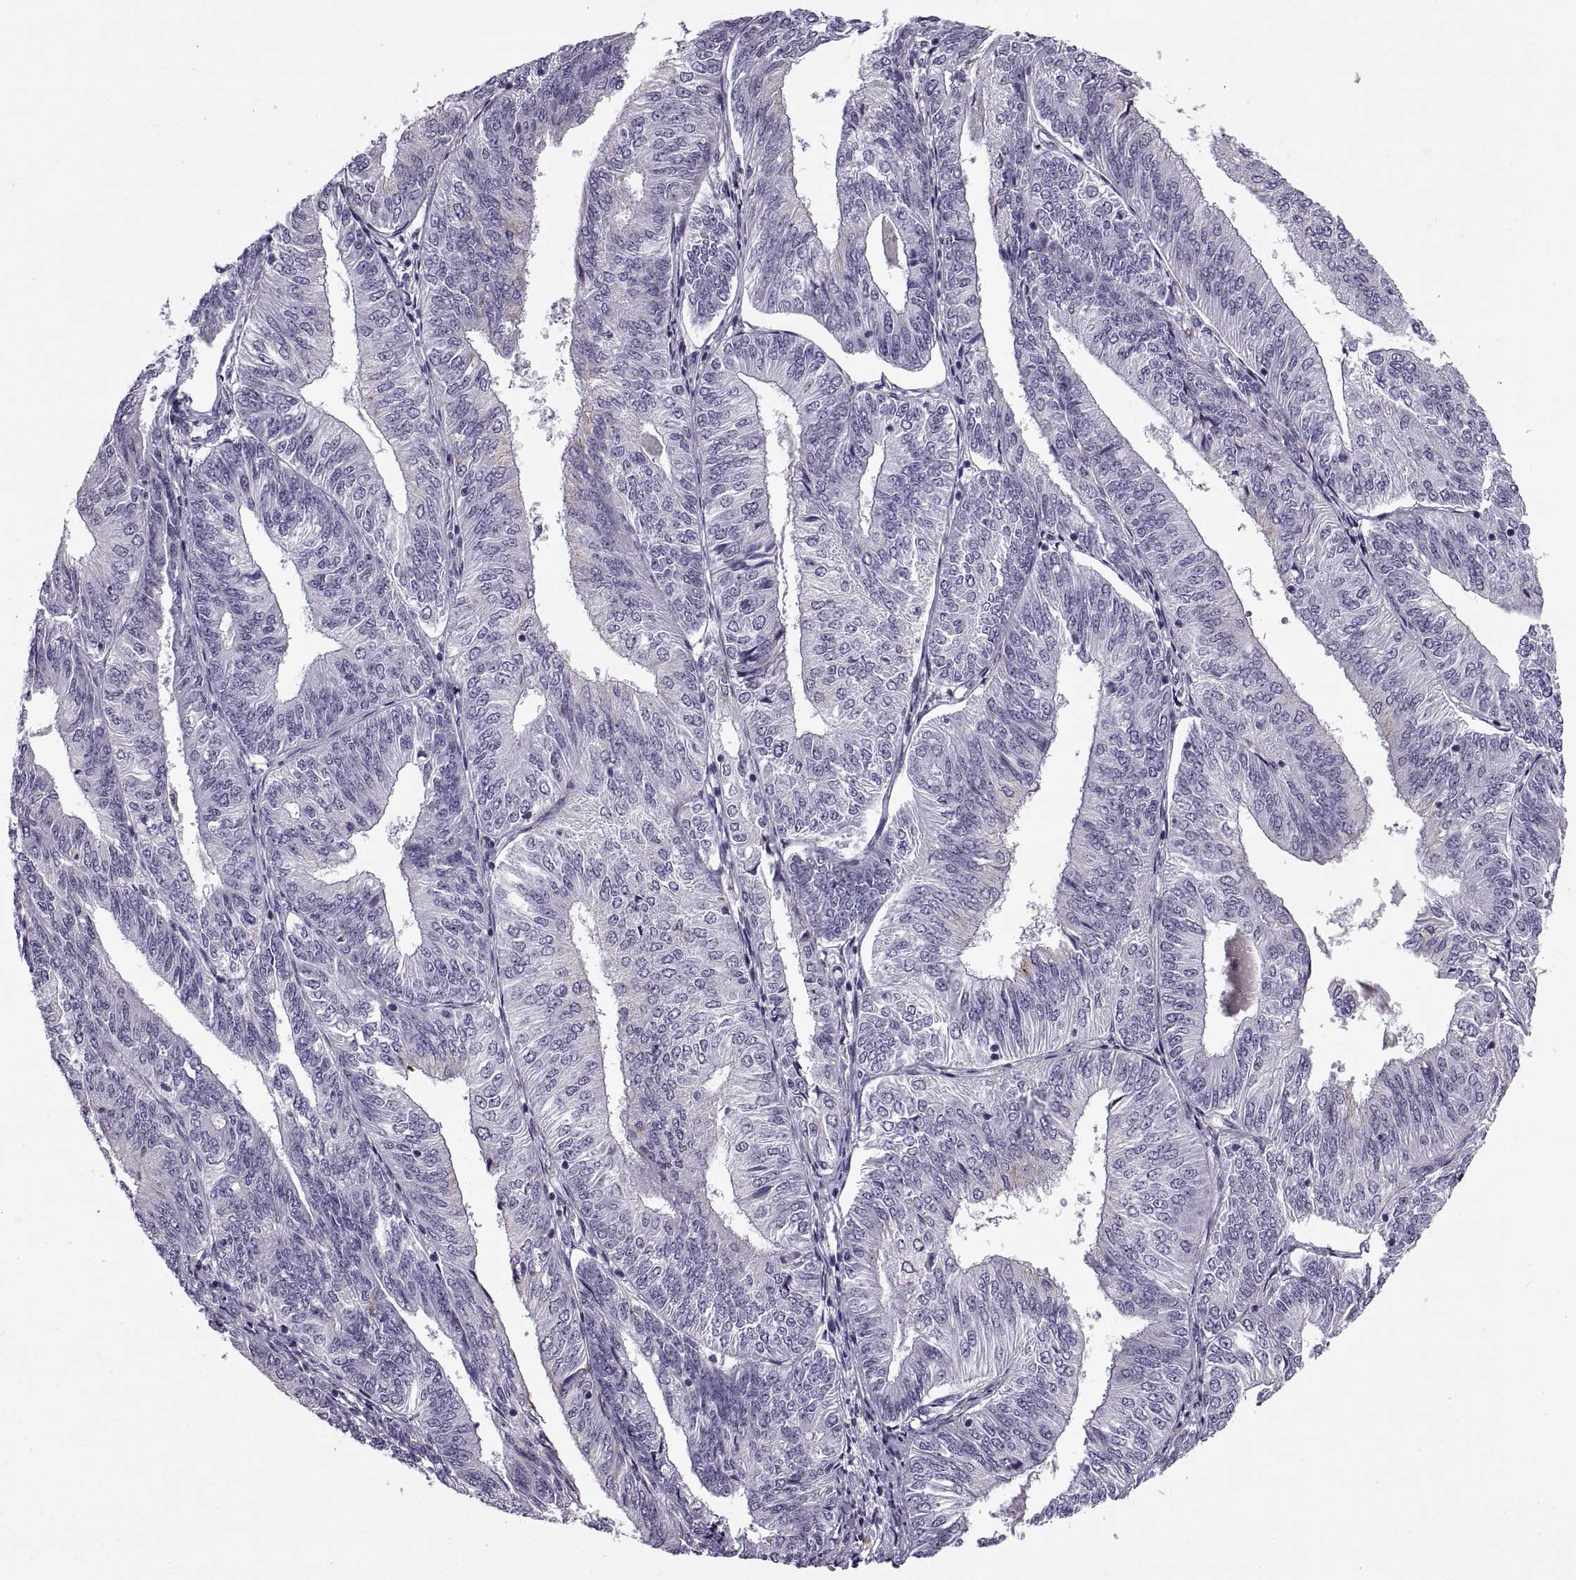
{"staining": {"intensity": "negative", "quantity": "none", "location": "none"}, "tissue": "endometrial cancer", "cell_type": "Tumor cells", "image_type": "cancer", "snomed": [{"axis": "morphology", "description": "Adenocarcinoma, NOS"}, {"axis": "topography", "description": "Endometrium"}], "caption": "DAB immunohistochemical staining of human endometrial cancer (adenocarcinoma) demonstrates no significant positivity in tumor cells. The staining is performed using DAB brown chromogen with nuclei counter-stained in using hematoxylin.", "gene": "CALCR", "patient": {"sex": "female", "age": 58}}